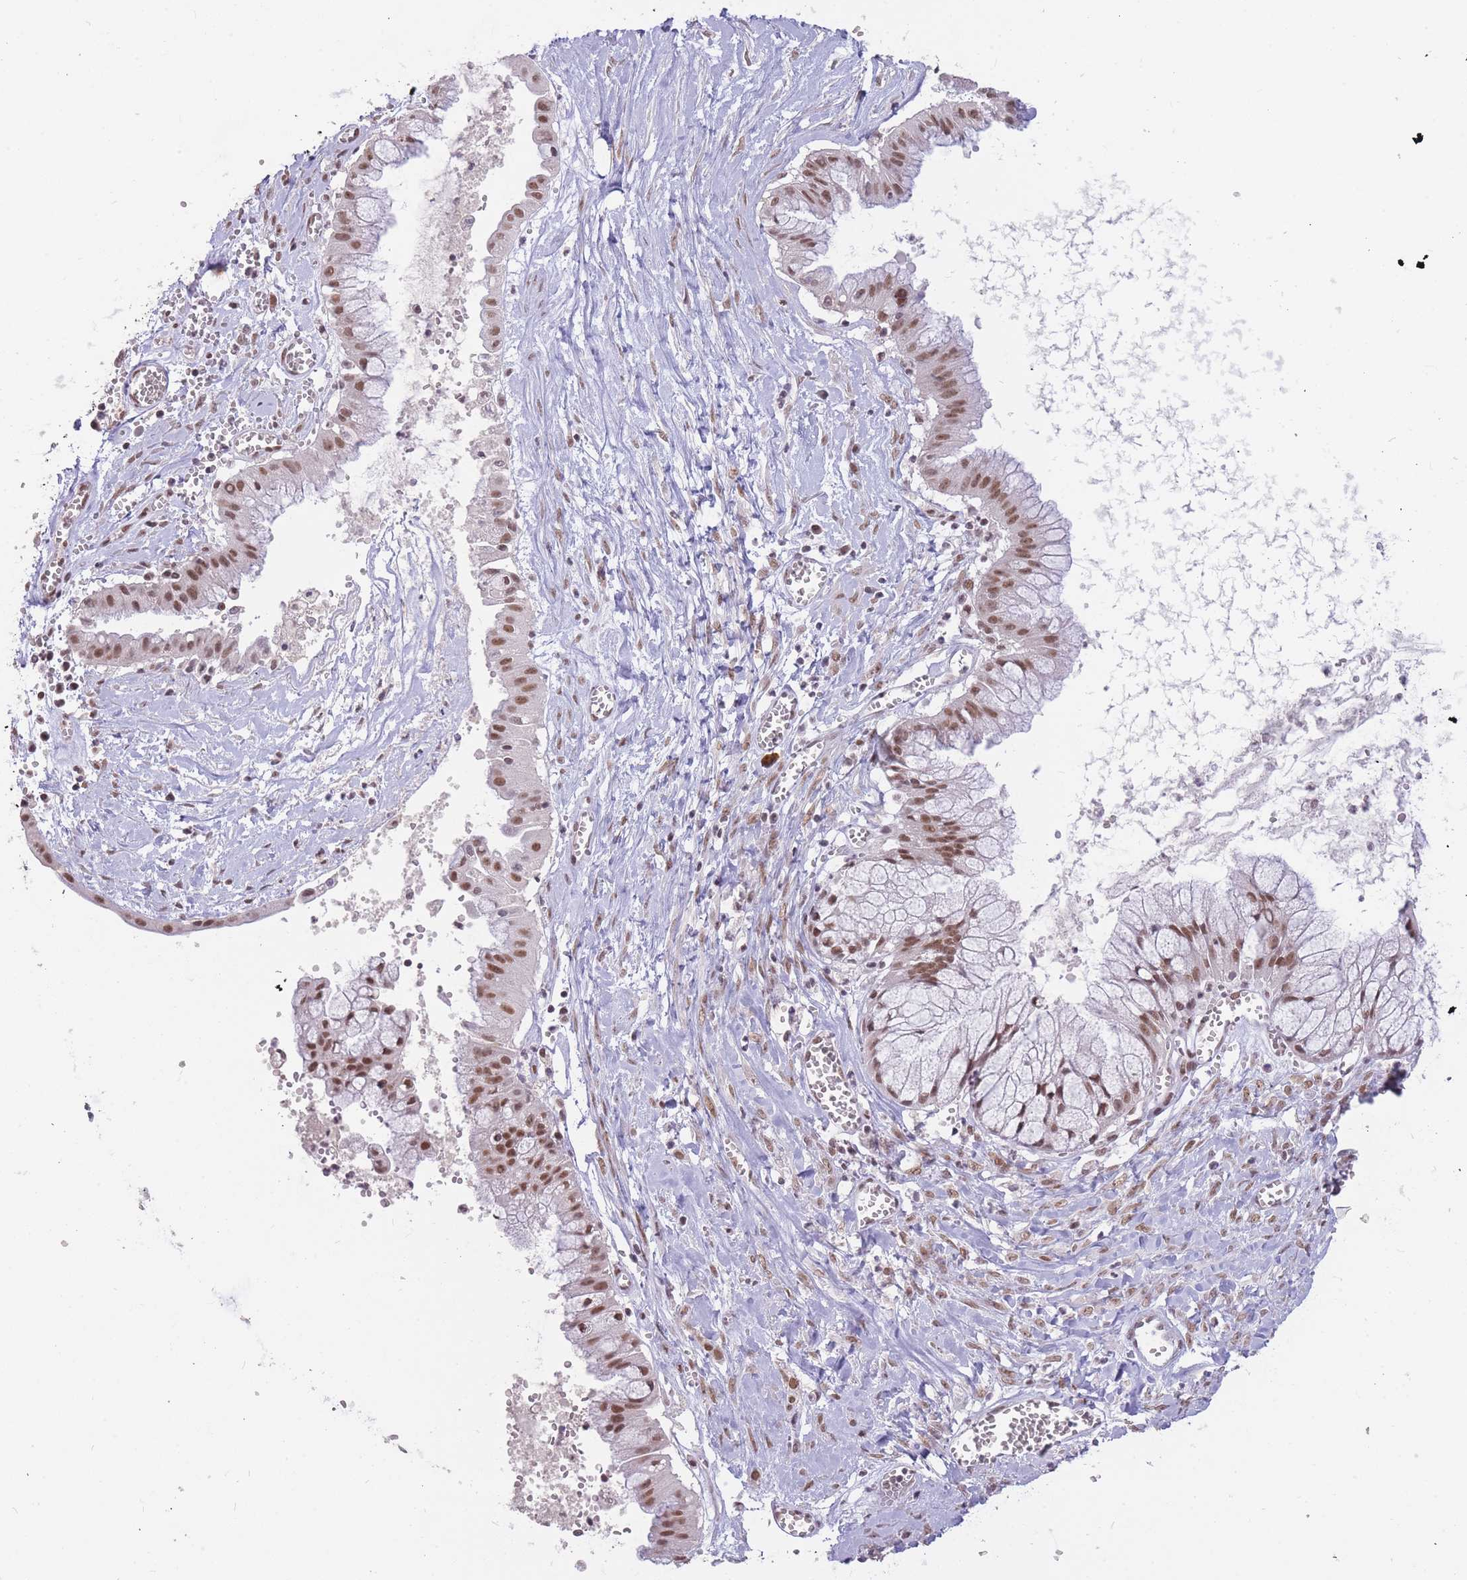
{"staining": {"intensity": "moderate", "quantity": ">75%", "location": "nuclear"}, "tissue": "ovarian cancer", "cell_type": "Tumor cells", "image_type": "cancer", "snomed": [{"axis": "morphology", "description": "Cystadenocarcinoma, mucinous, NOS"}, {"axis": "topography", "description": "Ovary"}], "caption": "DAB immunohistochemical staining of human mucinous cystadenocarcinoma (ovarian) exhibits moderate nuclear protein expression in approximately >75% of tumor cells.", "gene": "HNRNPUL1", "patient": {"sex": "female", "age": 70}}